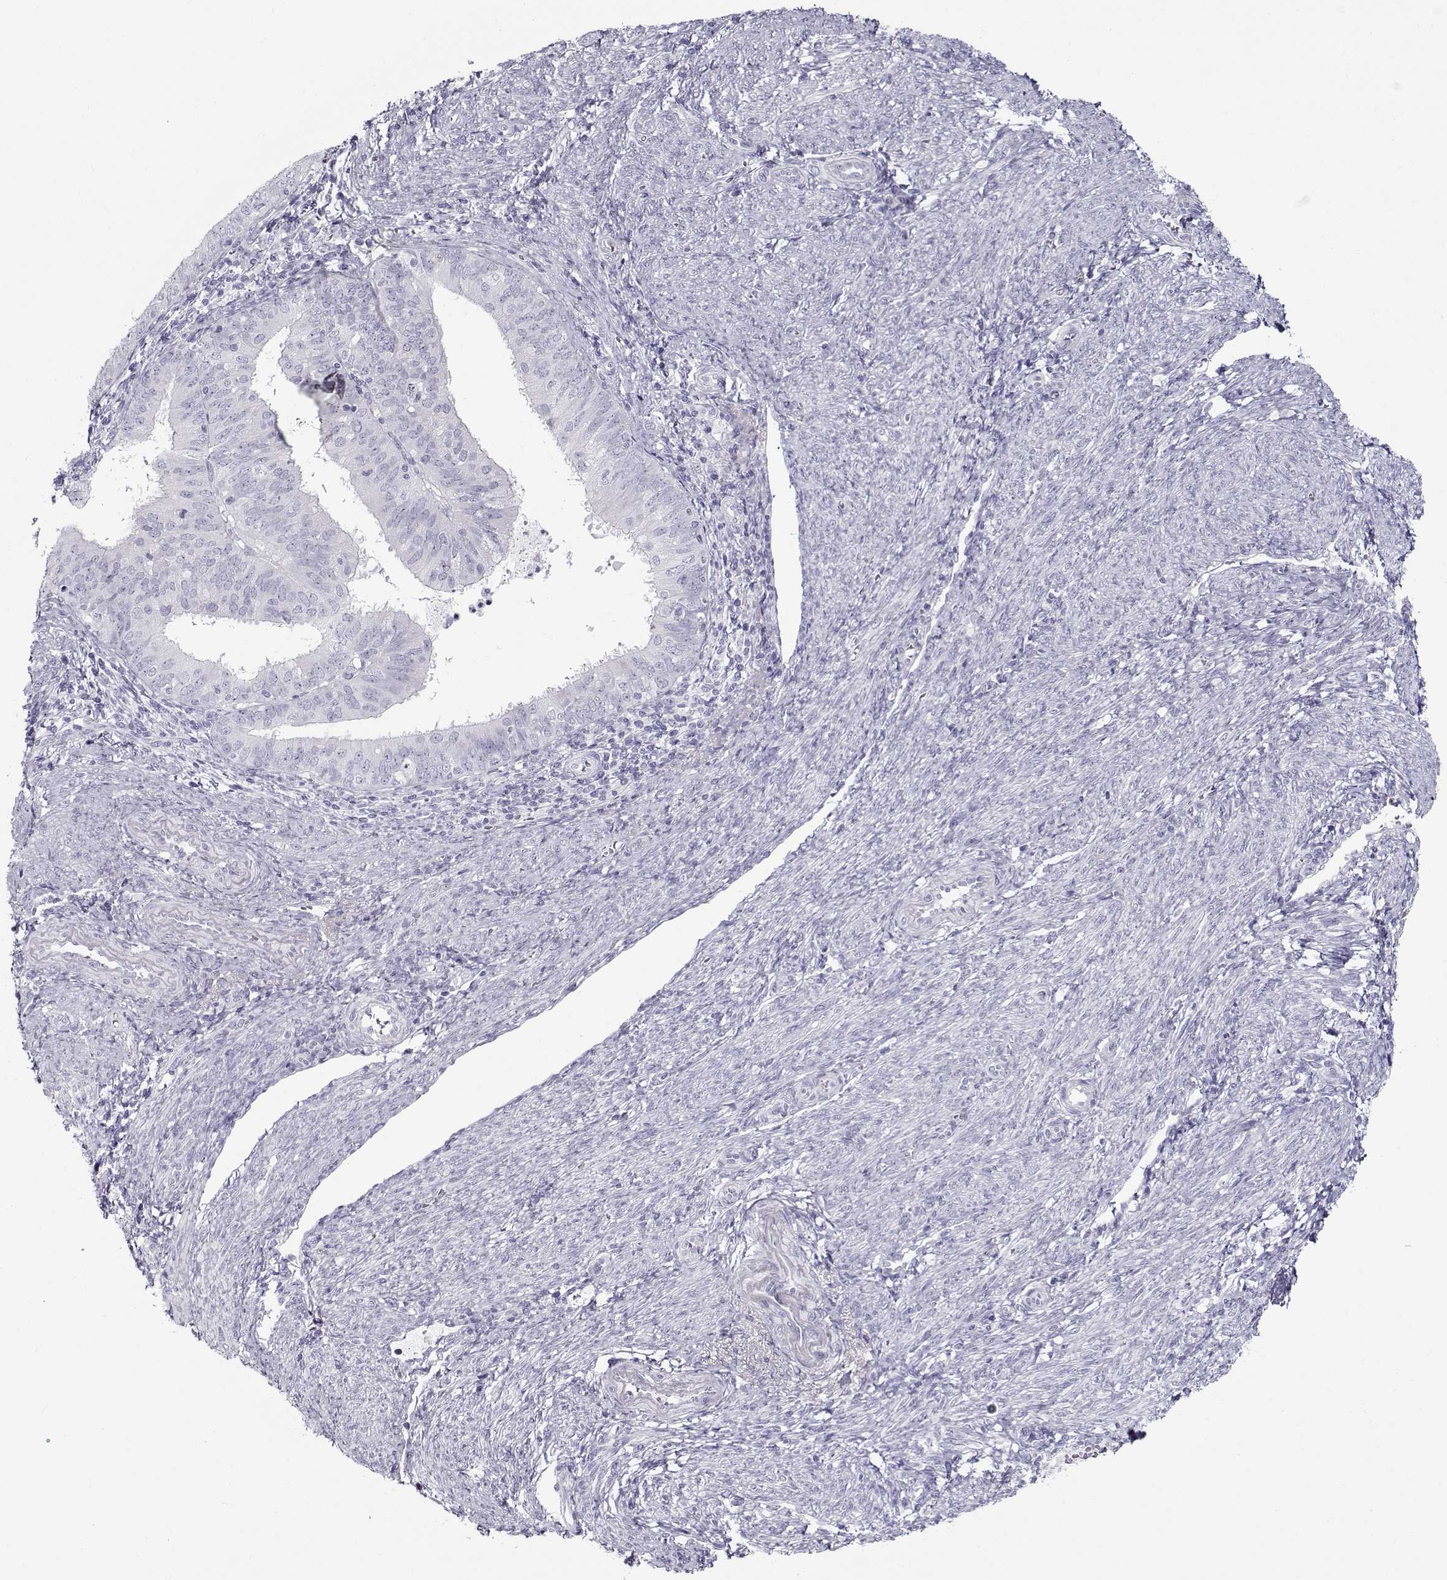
{"staining": {"intensity": "negative", "quantity": "none", "location": "none"}, "tissue": "endometrial cancer", "cell_type": "Tumor cells", "image_type": "cancer", "snomed": [{"axis": "morphology", "description": "Adenocarcinoma, NOS"}, {"axis": "topography", "description": "Endometrium"}], "caption": "This histopathology image is of adenocarcinoma (endometrial) stained with IHC to label a protein in brown with the nuclei are counter-stained blue. There is no positivity in tumor cells.", "gene": "GAGE2A", "patient": {"sex": "female", "age": 57}}